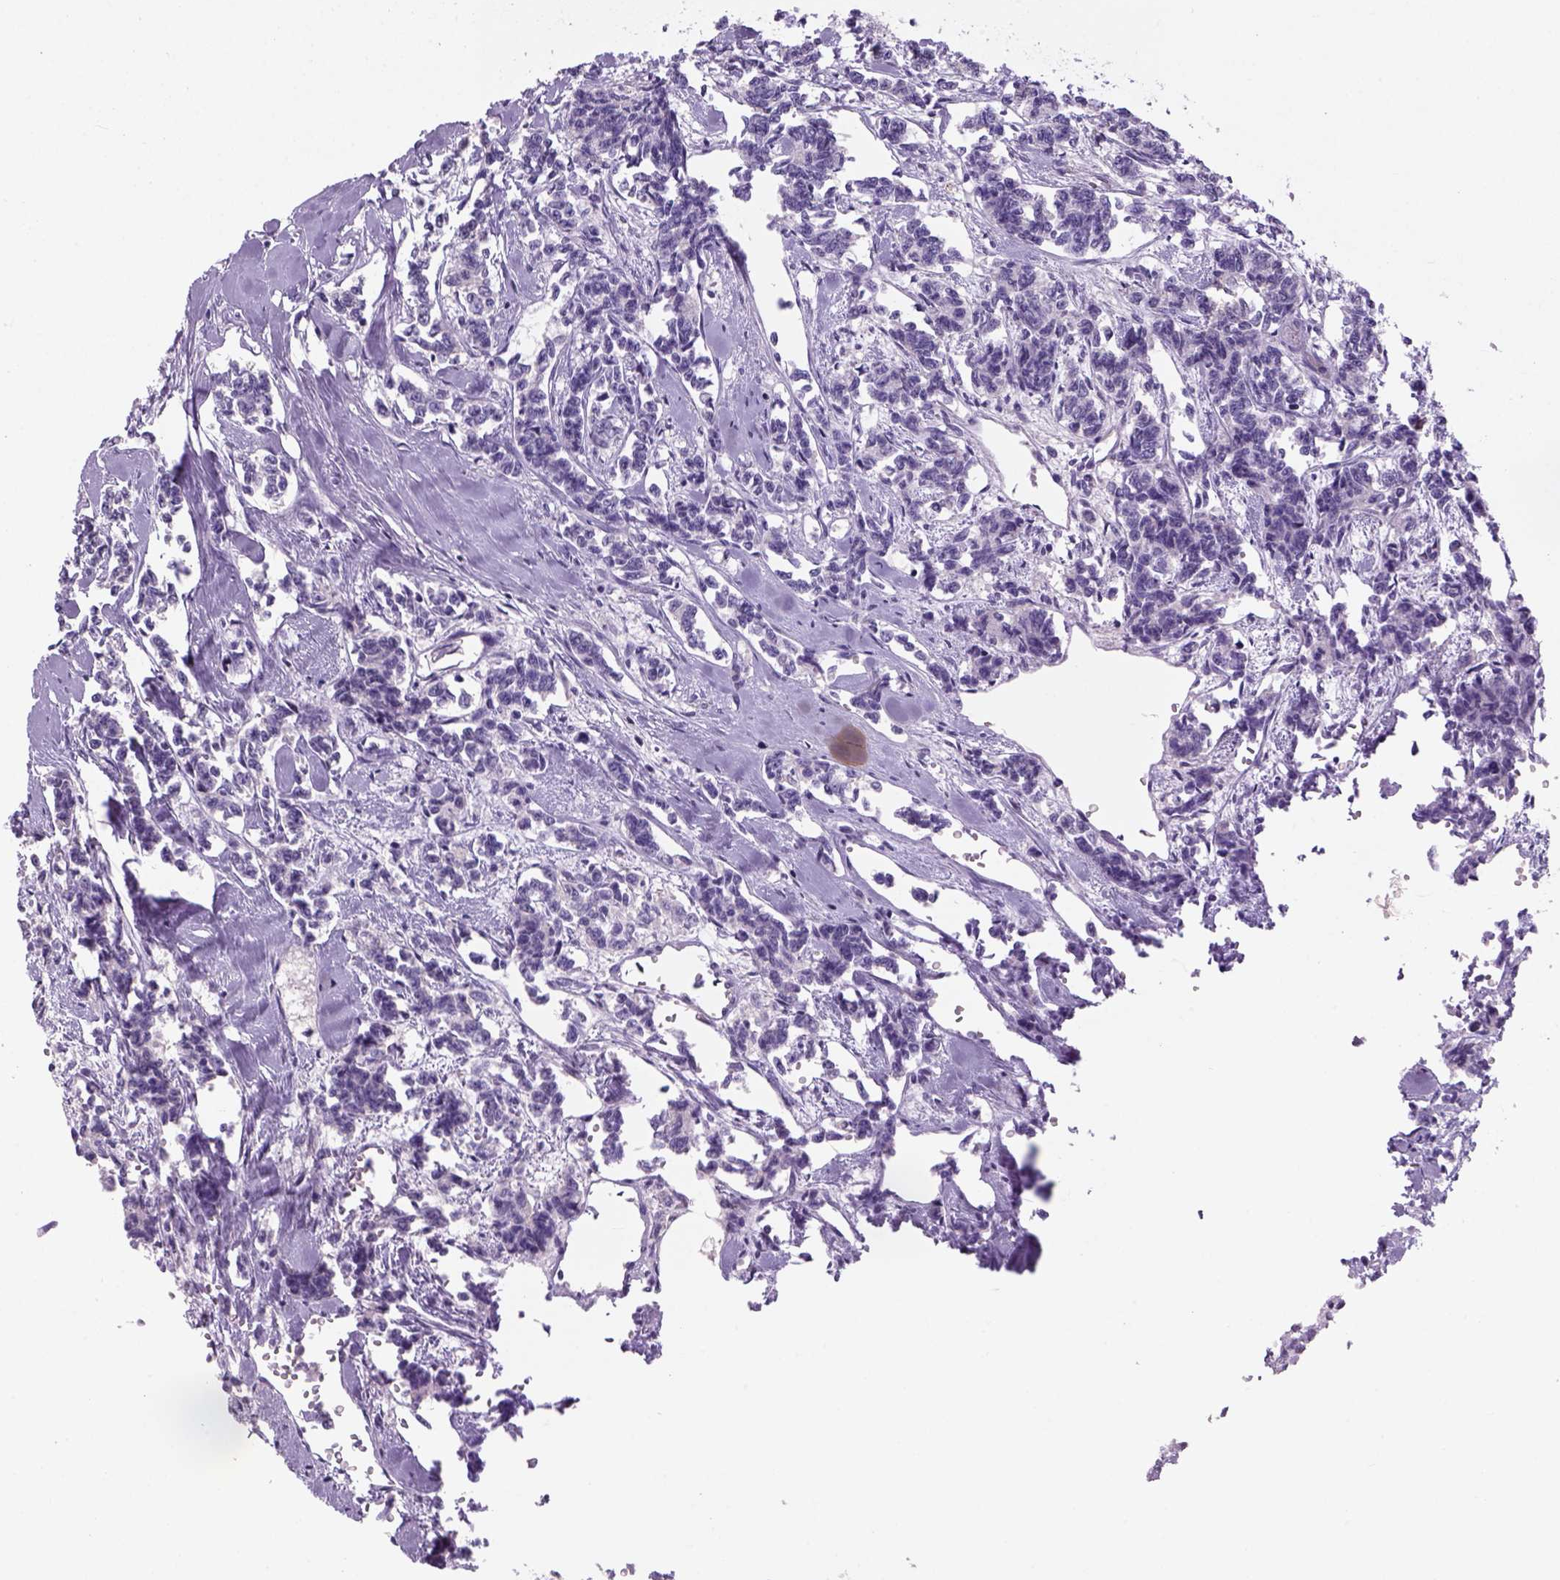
{"staining": {"intensity": "negative", "quantity": "none", "location": "none"}, "tissue": "carcinoid", "cell_type": "Tumor cells", "image_type": "cancer", "snomed": [{"axis": "morphology", "description": "Carcinoid, malignant, NOS"}, {"axis": "topography", "description": "Kidney"}], "caption": "Immunohistochemical staining of carcinoid reveals no significant positivity in tumor cells.", "gene": "ADGRV1", "patient": {"sex": "female", "age": 41}}